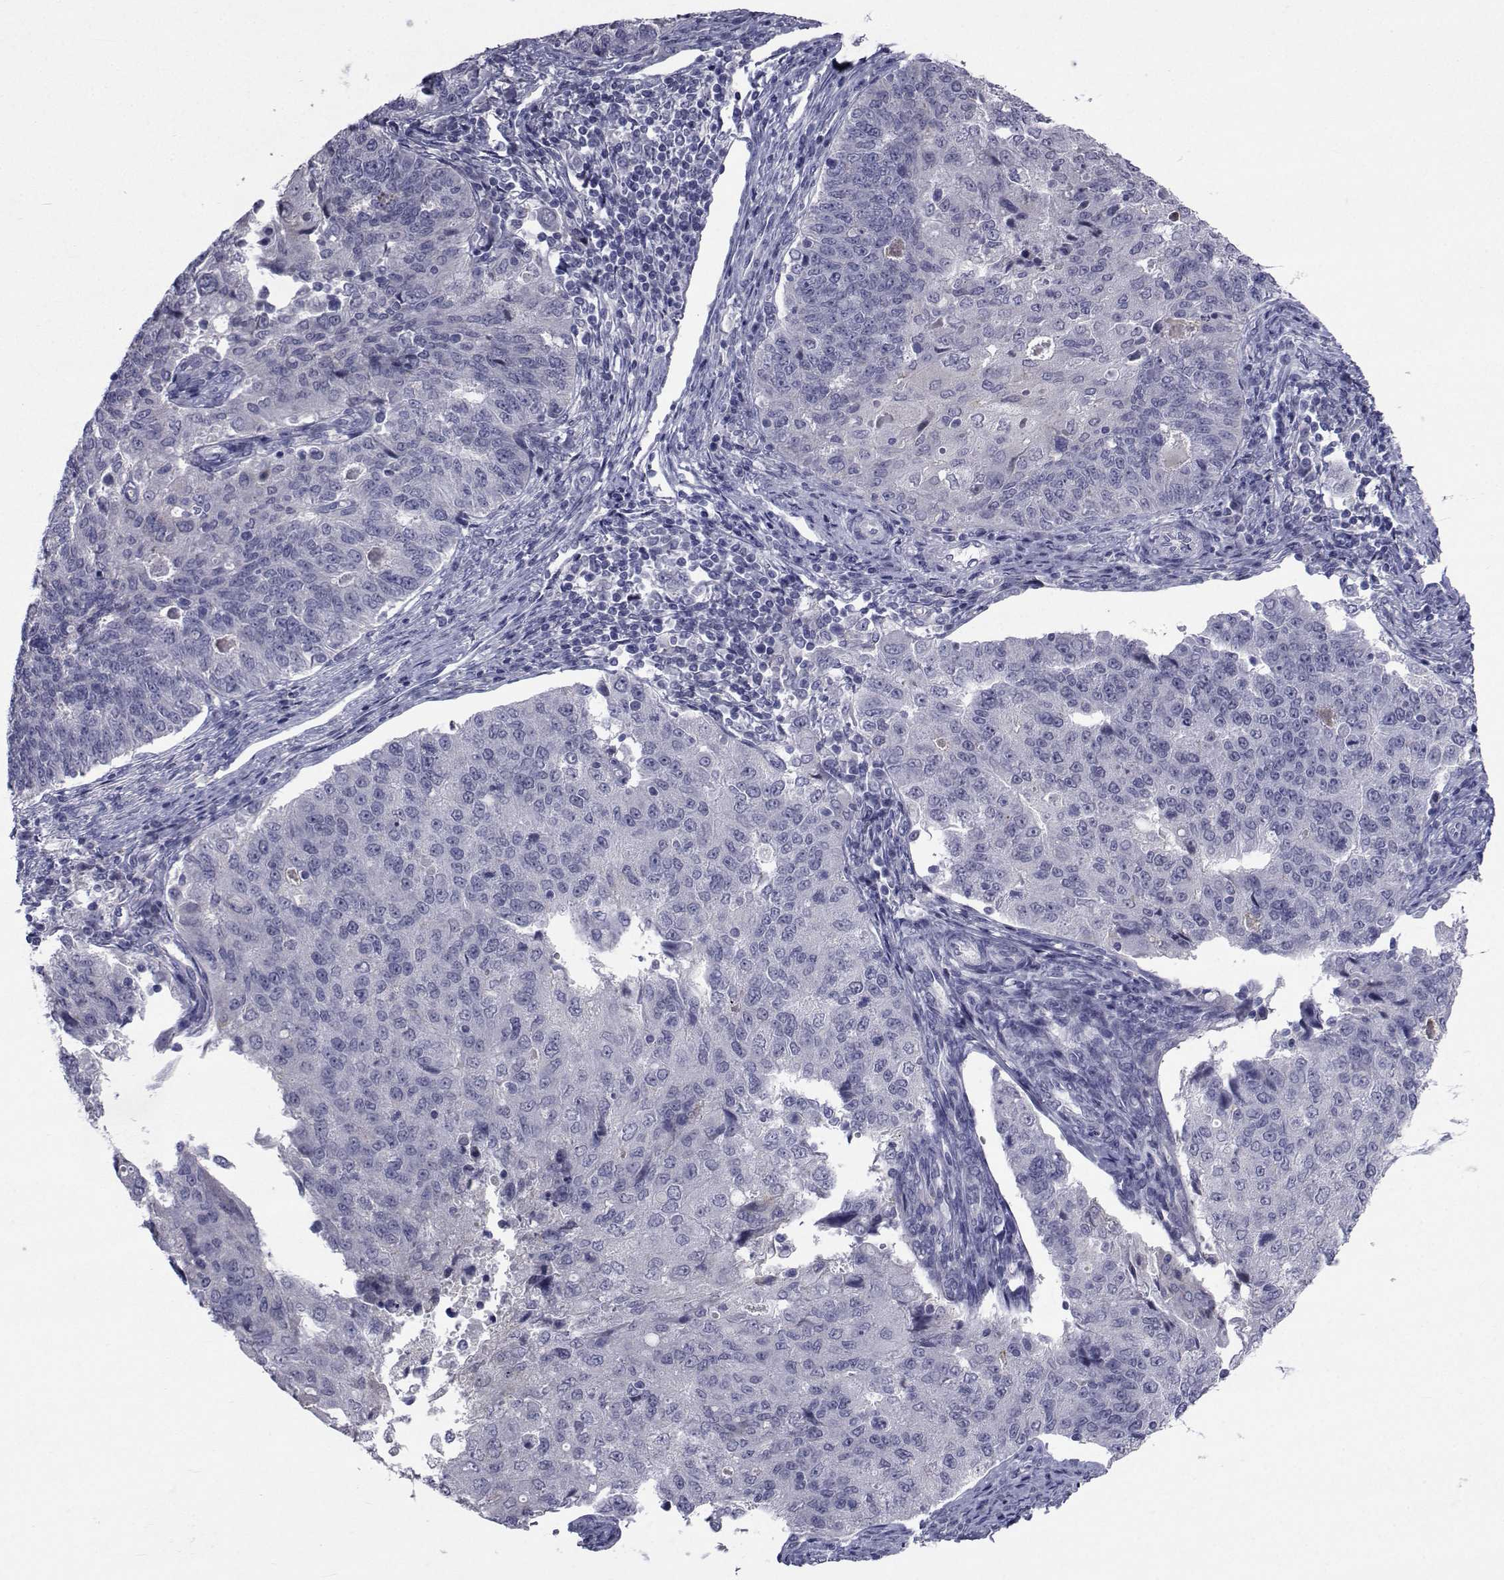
{"staining": {"intensity": "negative", "quantity": "none", "location": "none"}, "tissue": "endometrial cancer", "cell_type": "Tumor cells", "image_type": "cancer", "snomed": [{"axis": "morphology", "description": "Adenocarcinoma, NOS"}, {"axis": "topography", "description": "Endometrium"}], "caption": "Immunohistochemistry image of endometrial adenocarcinoma stained for a protein (brown), which exhibits no expression in tumor cells.", "gene": "SEMA5B", "patient": {"sex": "female", "age": 43}}